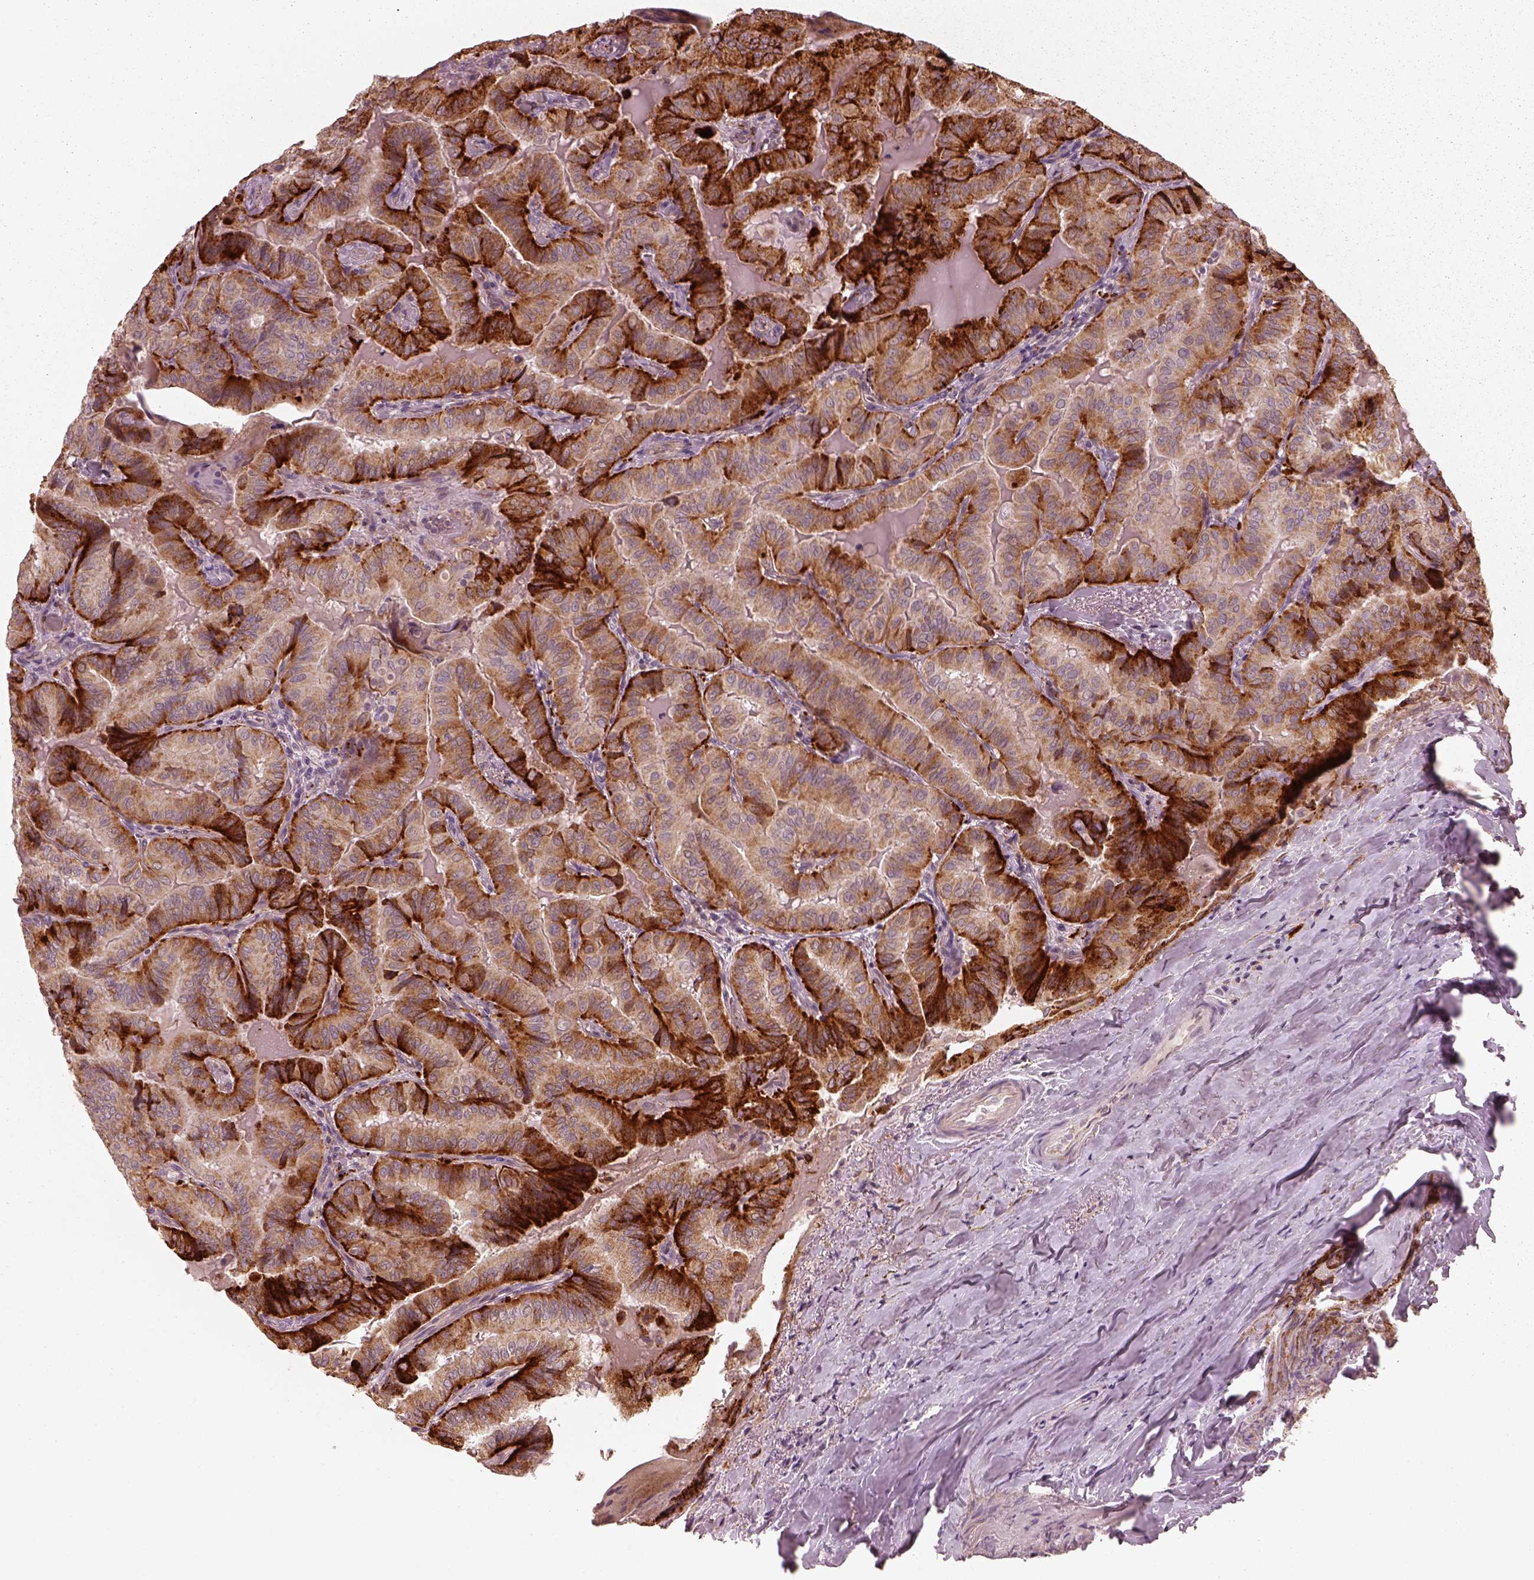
{"staining": {"intensity": "strong", "quantity": "25%-75%", "location": "cytoplasmic/membranous"}, "tissue": "thyroid cancer", "cell_type": "Tumor cells", "image_type": "cancer", "snomed": [{"axis": "morphology", "description": "Papillary adenocarcinoma, NOS"}, {"axis": "topography", "description": "Thyroid gland"}], "caption": "Protein expression analysis of human thyroid papillary adenocarcinoma reveals strong cytoplasmic/membranous positivity in approximately 25%-75% of tumor cells.", "gene": "SLC25A46", "patient": {"sex": "female", "age": 68}}